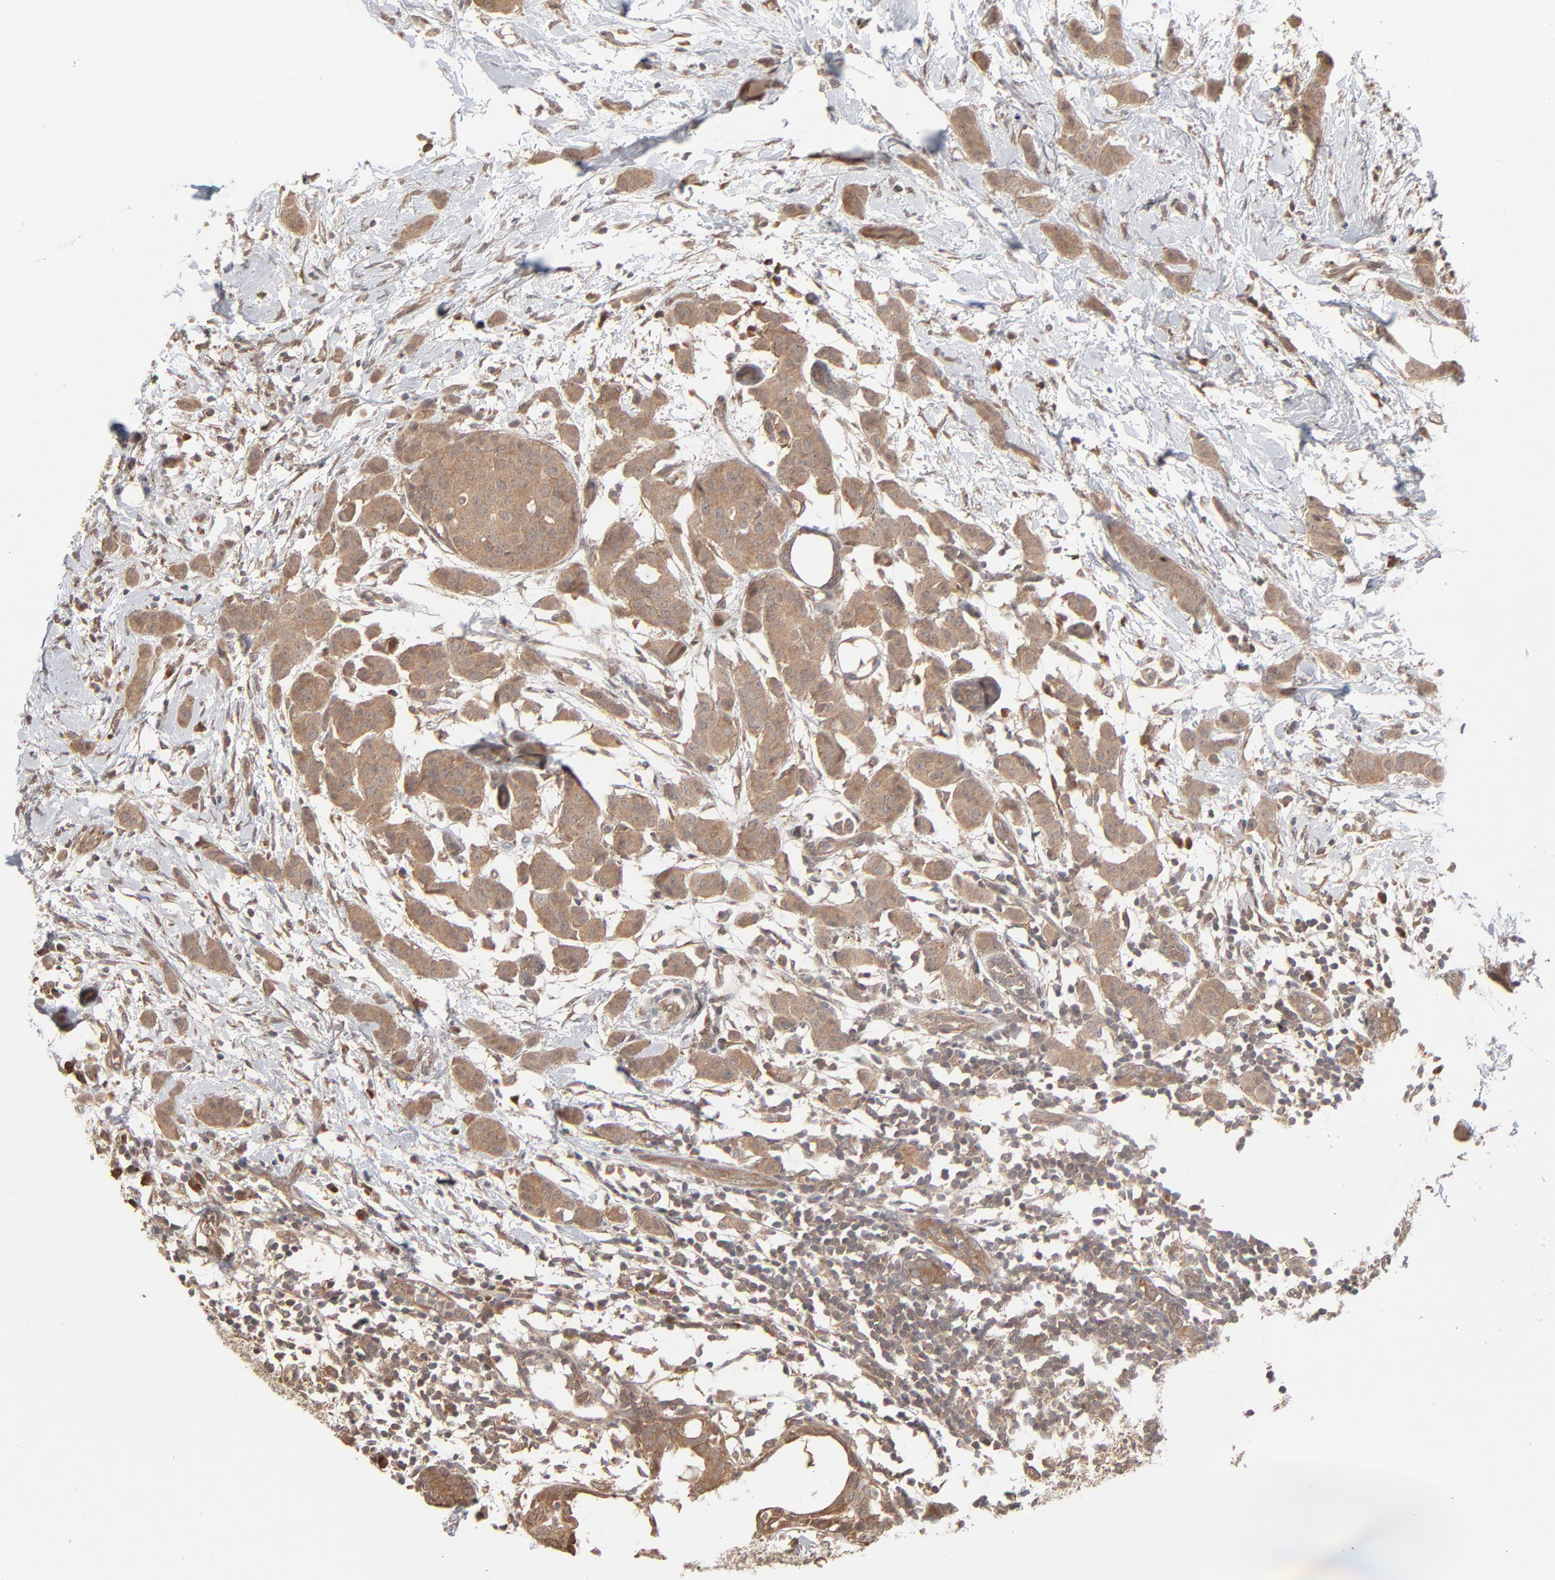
{"staining": {"intensity": "weak", "quantity": ">75%", "location": "cytoplasmic/membranous"}, "tissue": "breast cancer", "cell_type": "Tumor cells", "image_type": "cancer", "snomed": [{"axis": "morphology", "description": "Duct carcinoma"}, {"axis": "topography", "description": "Breast"}], "caption": "Immunohistochemistry (IHC) histopathology image of breast cancer stained for a protein (brown), which demonstrates low levels of weak cytoplasmic/membranous expression in approximately >75% of tumor cells.", "gene": "SCFD1", "patient": {"sex": "female", "age": 40}}